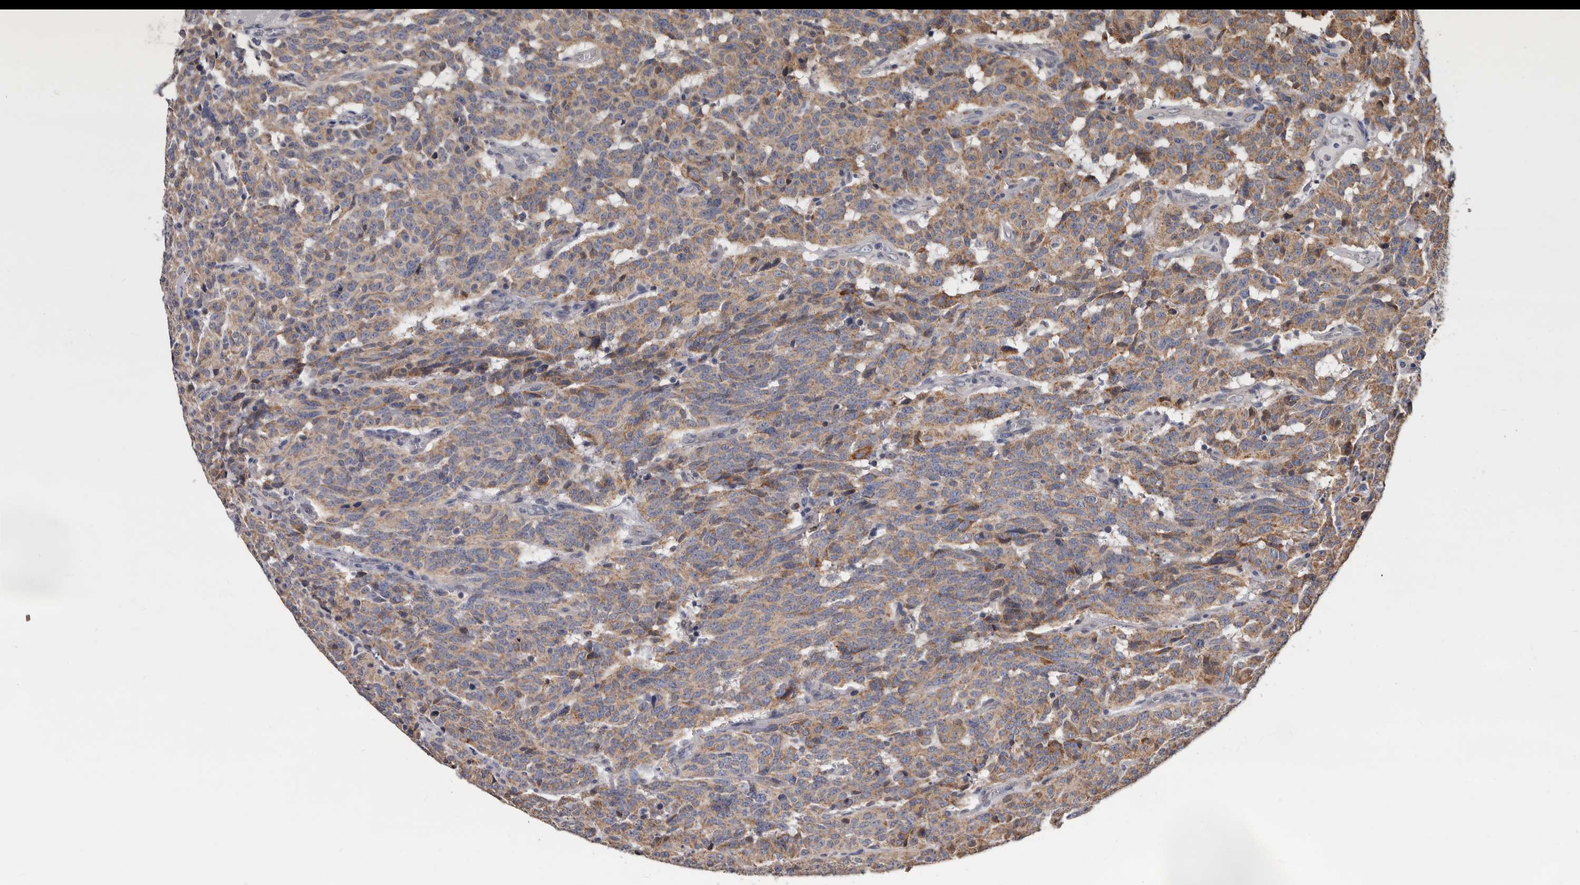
{"staining": {"intensity": "weak", "quantity": ">75%", "location": "cytoplasmic/membranous"}, "tissue": "carcinoid", "cell_type": "Tumor cells", "image_type": "cancer", "snomed": [{"axis": "morphology", "description": "Carcinoid, malignant, NOS"}, {"axis": "topography", "description": "Lung"}], "caption": "Weak cytoplasmic/membranous expression is identified in approximately >75% of tumor cells in malignant carcinoid.", "gene": "MRPL18", "patient": {"sex": "female", "age": 46}}